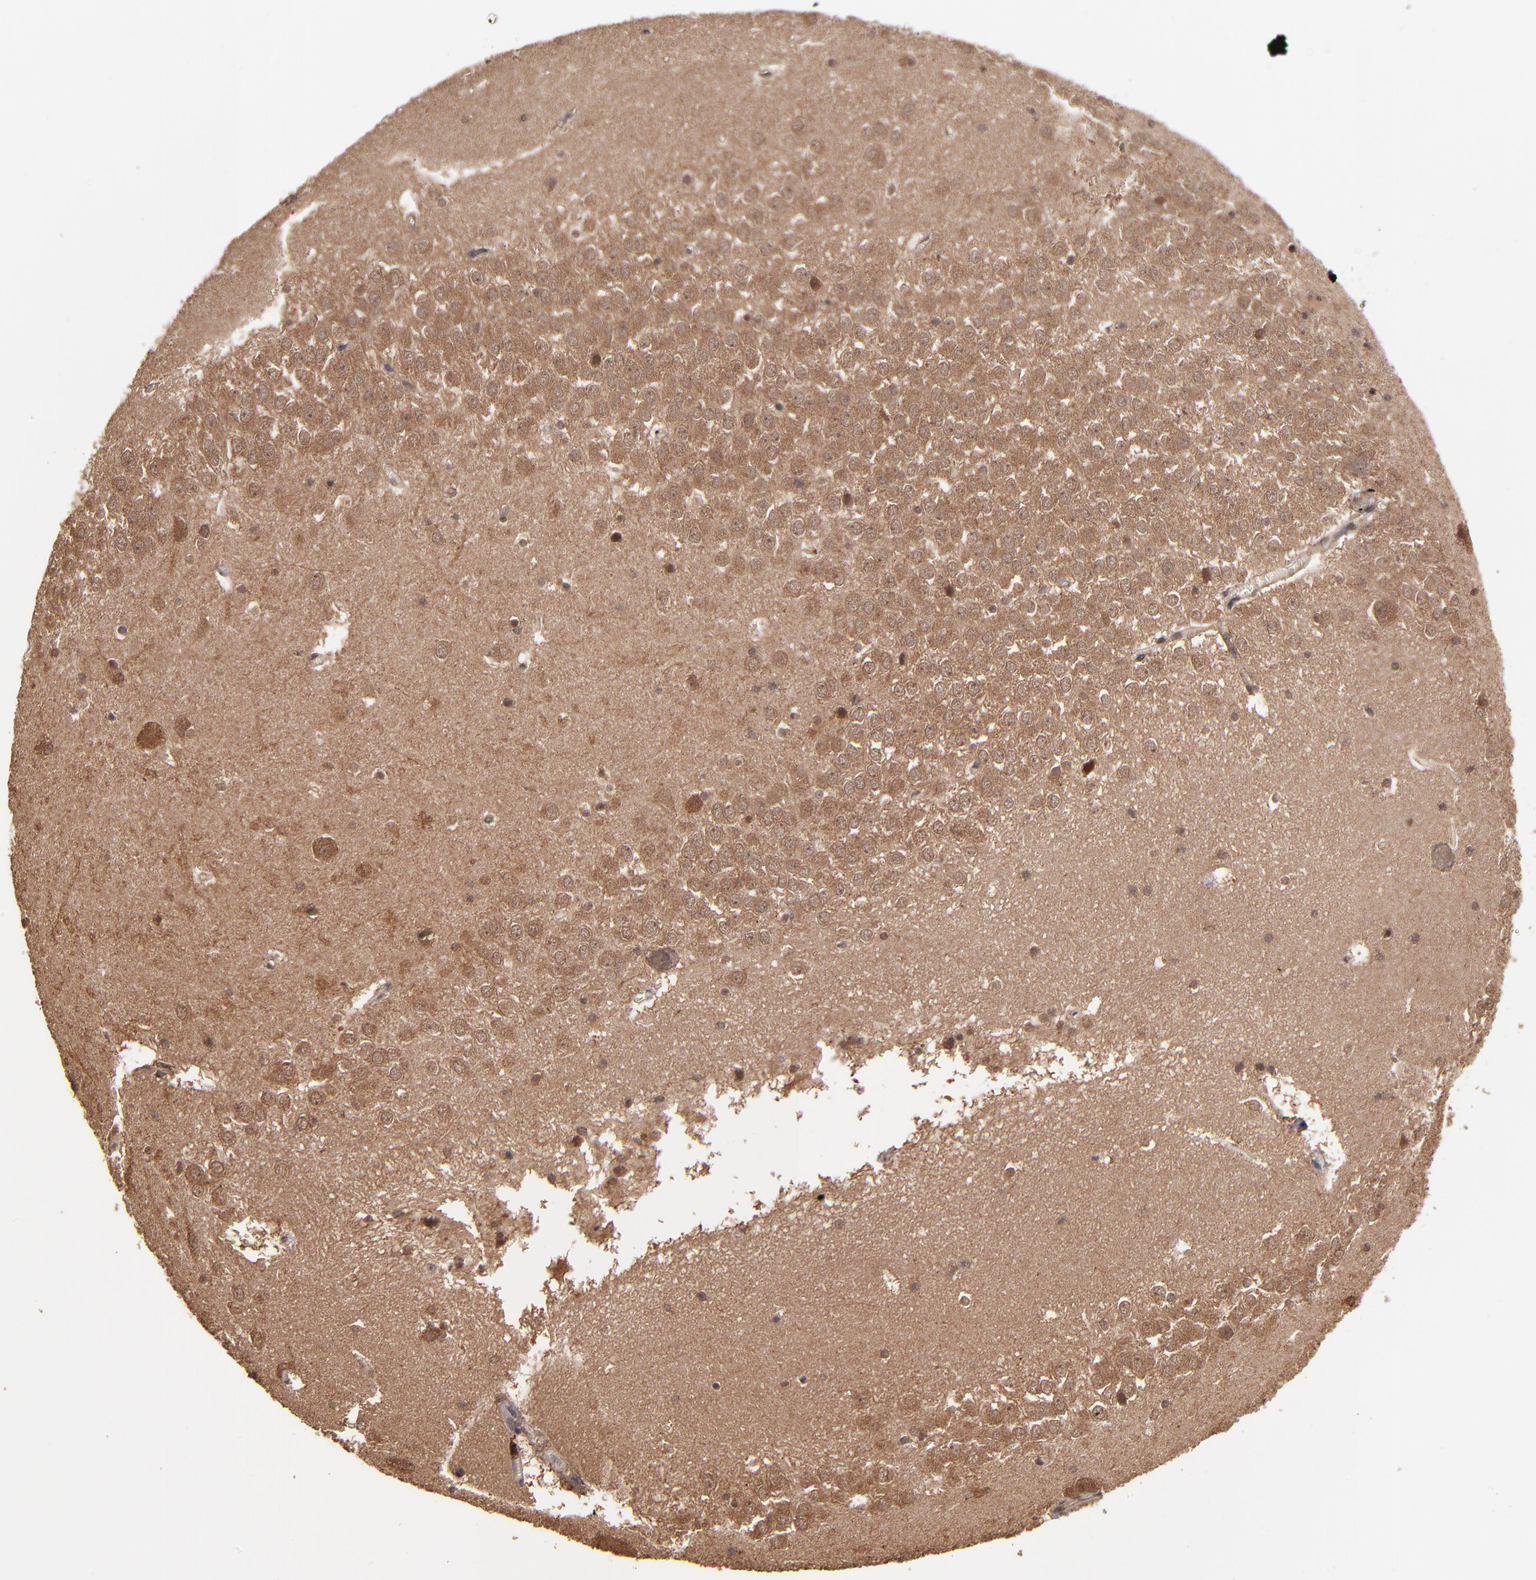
{"staining": {"intensity": "moderate", "quantity": "25%-75%", "location": "cytoplasmic/membranous"}, "tissue": "hippocampus", "cell_type": "Glial cells", "image_type": "normal", "snomed": [{"axis": "morphology", "description": "Normal tissue, NOS"}, {"axis": "topography", "description": "Hippocampus"}], "caption": "Hippocampus stained for a protein exhibits moderate cytoplasmic/membranous positivity in glial cells. Immunohistochemistry stains the protein in brown and the nuclei are stained blue.", "gene": "NFE2L2", "patient": {"sex": "male", "age": 45}}